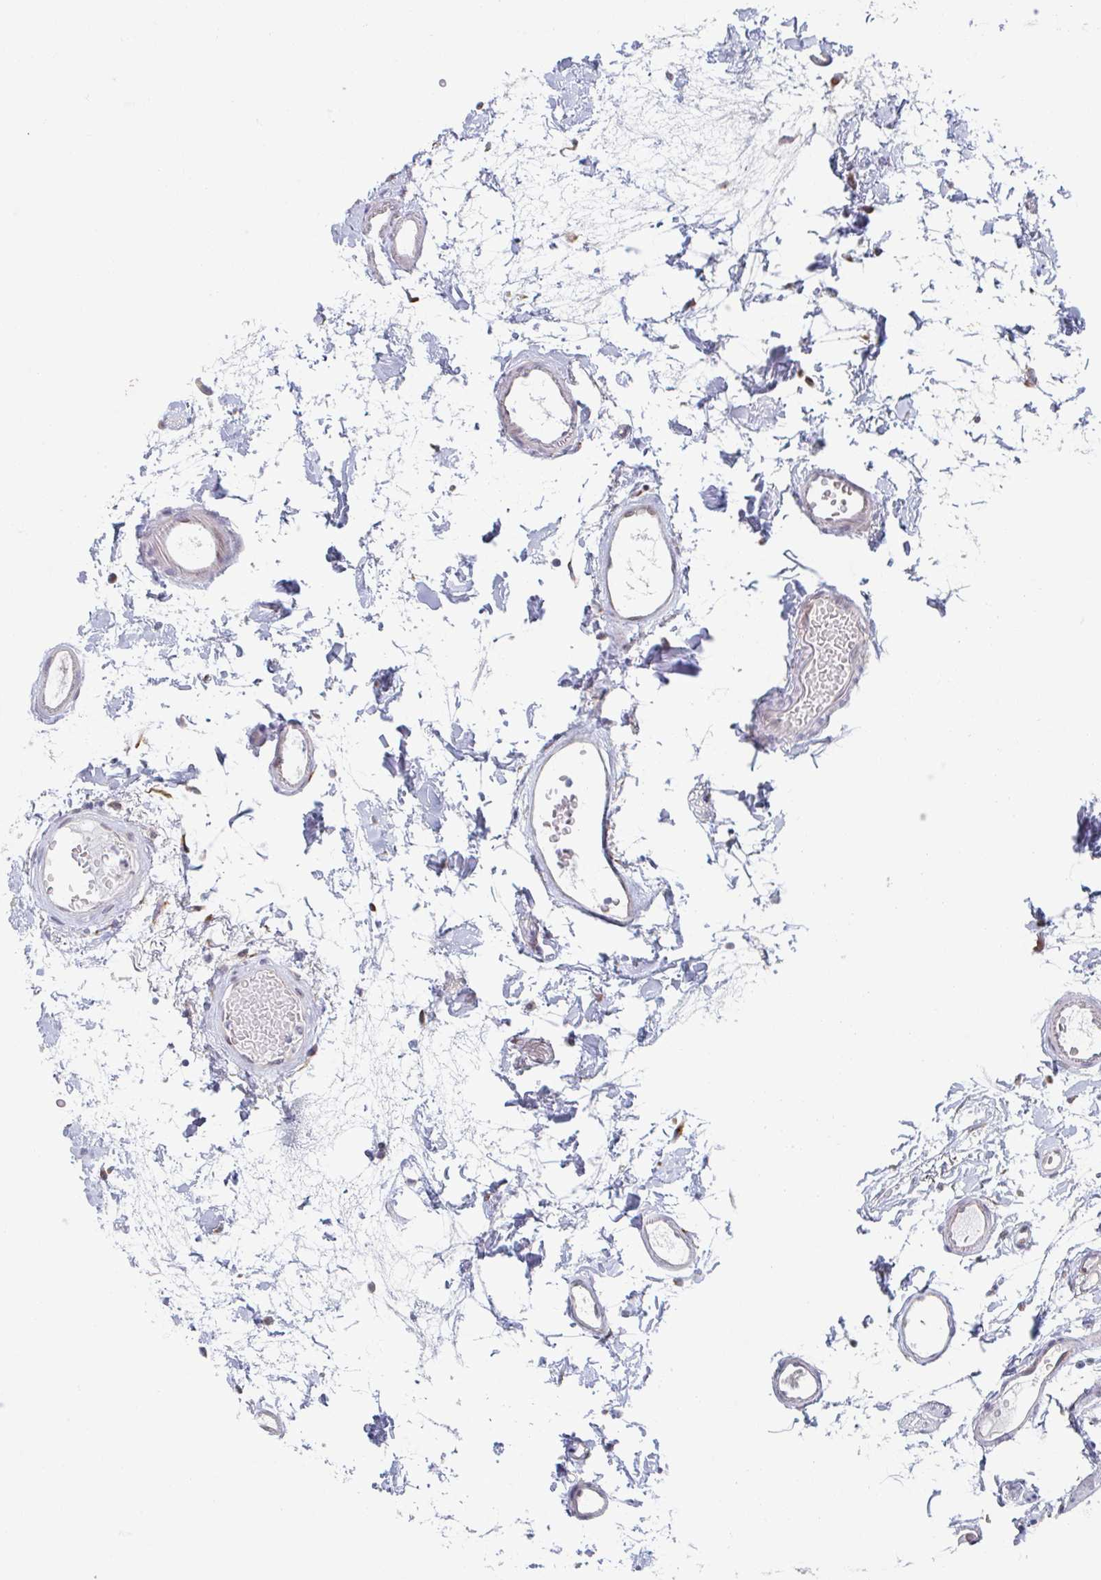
{"staining": {"intensity": "weak", "quantity": "25%-75%", "location": "cytoplasmic/membranous"}, "tissue": "colon", "cell_type": "Endothelial cells", "image_type": "normal", "snomed": [{"axis": "morphology", "description": "Normal tissue, NOS"}, {"axis": "topography", "description": "Colon"}], "caption": "This image exhibits benign colon stained with IHC to label a protein in brown. The cytoplasmic/membranous of endothelial cells show weak positivity for the protein. Nuclei are counter-stained blue.", "gene": "TRAPPC10", "patient": {"sex": "female", "age": 84}}